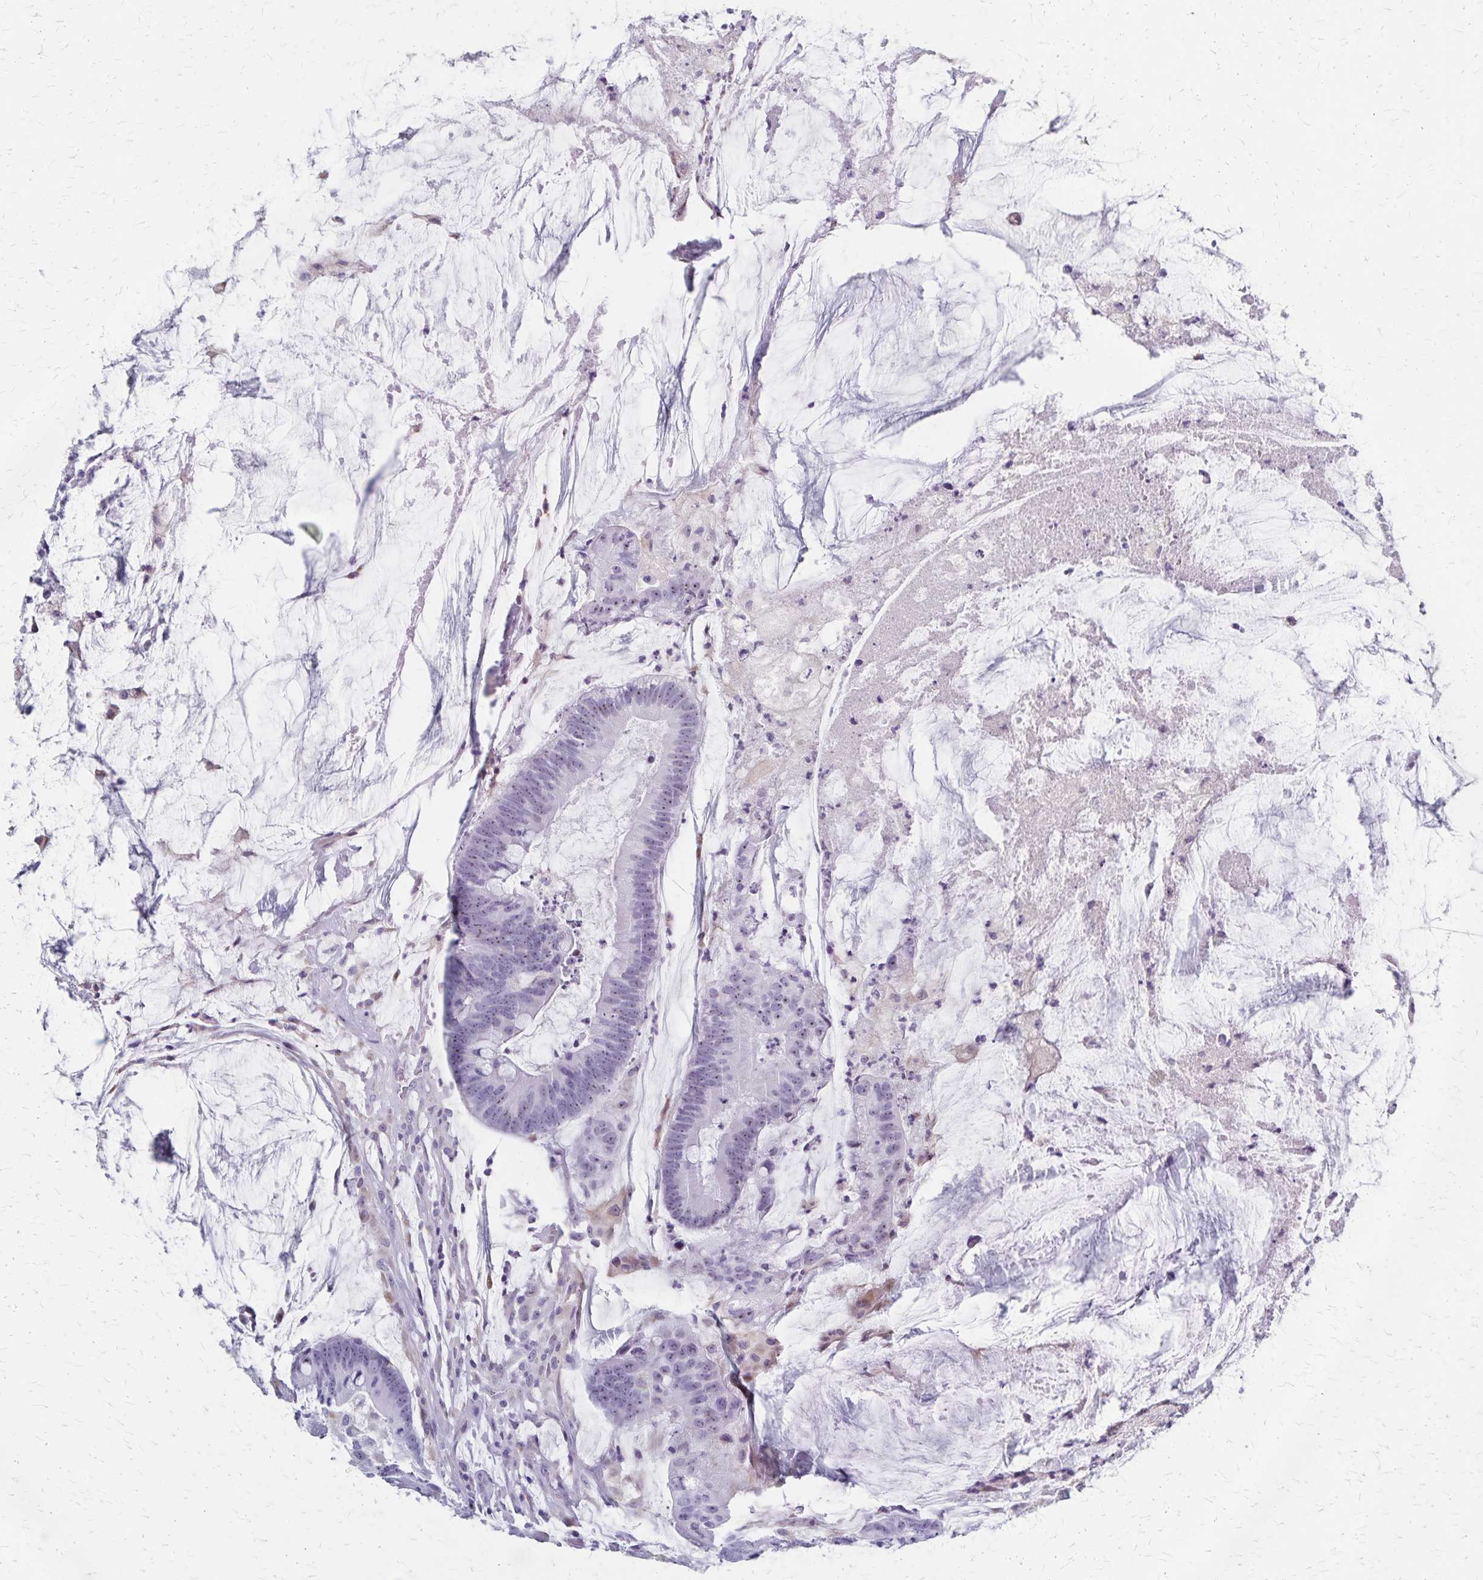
{"staining": {"intensity": "weak", "quantity": "<25%", "location": "nuclear"}, "tissue": "colorectal cancer", "cell_type": "Tumor cells", "image_type": "cancer", "snomed": [{"axis": "morphology", "description": "Adenocarcinoma, NOS"}, {"axis": "topography", "description": "Colon"}], "caption": "Immunohistochemistry image of neoplastic tissue: human colorectal cancer (adenocarcinoma) stained with DAB displays no significant protein staining in tumor cells.", "gene": "DLK2", "patient": {"sex": "male", "age": 62}}